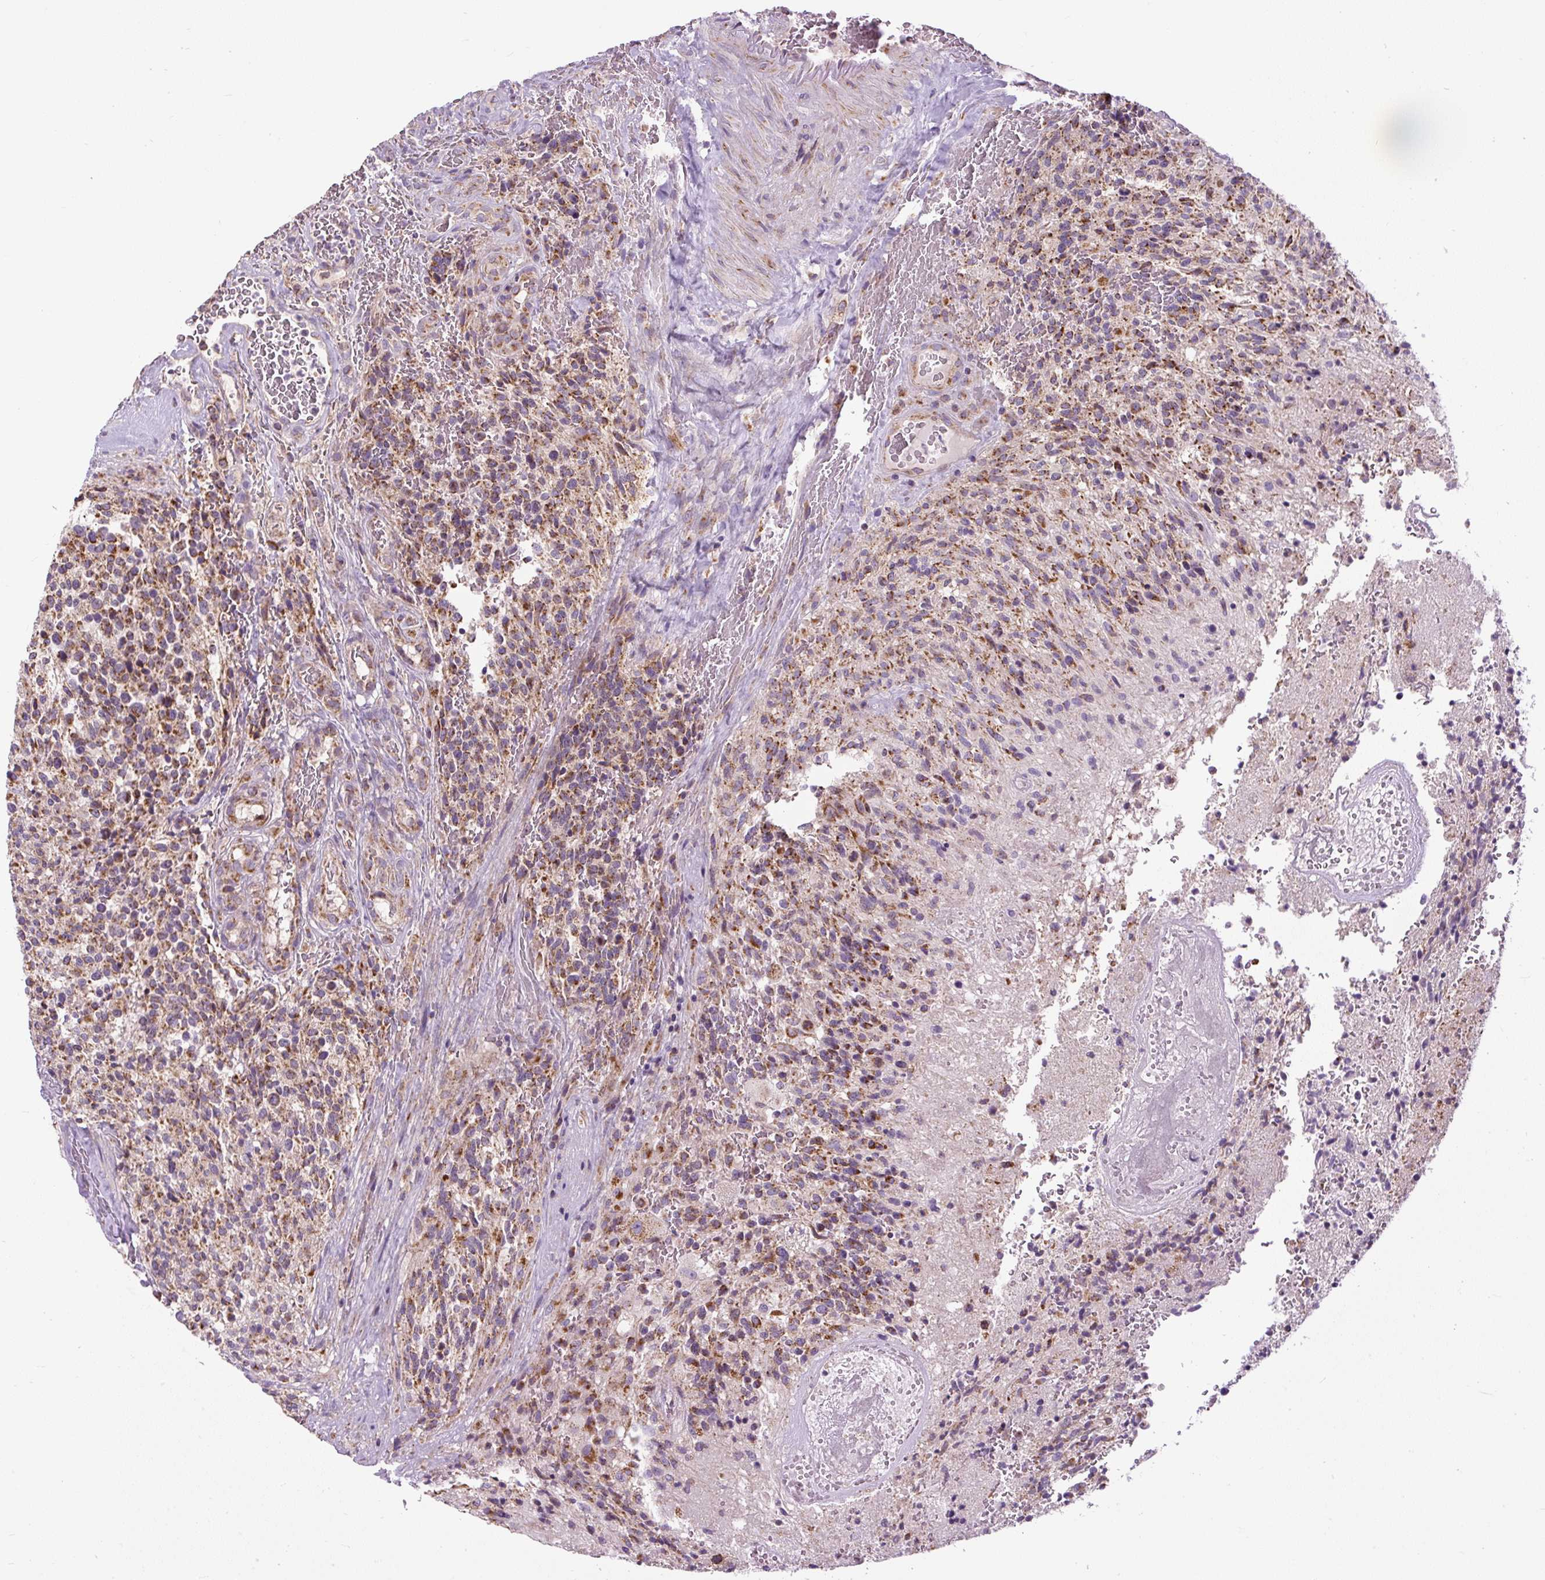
{"staining": {"intensity": "moderate", "quantity": ">75%", "location": "cytoplasmic/membranous"}, "tissue": "glioma", "cell_type": "Tumor cells", "image_type": "cancer", "snomed": [{"axis": "morphology", "description": "Glioma, malignant, High grade"}, {"axis": "topography", "description": "Brain"}], "caption": "Immunohistochemistry (IHC) (DAB (3,3'-diaminobenzidine)) staining of human glioma exhibits moderate cytoplasmic/membranous protein positivity in approximately >75% of tumor cells. (IHC, brightfield microscopy, high magnification).", "gene": "TM2D3", "patient": {"sex": "male", "age": 36}}